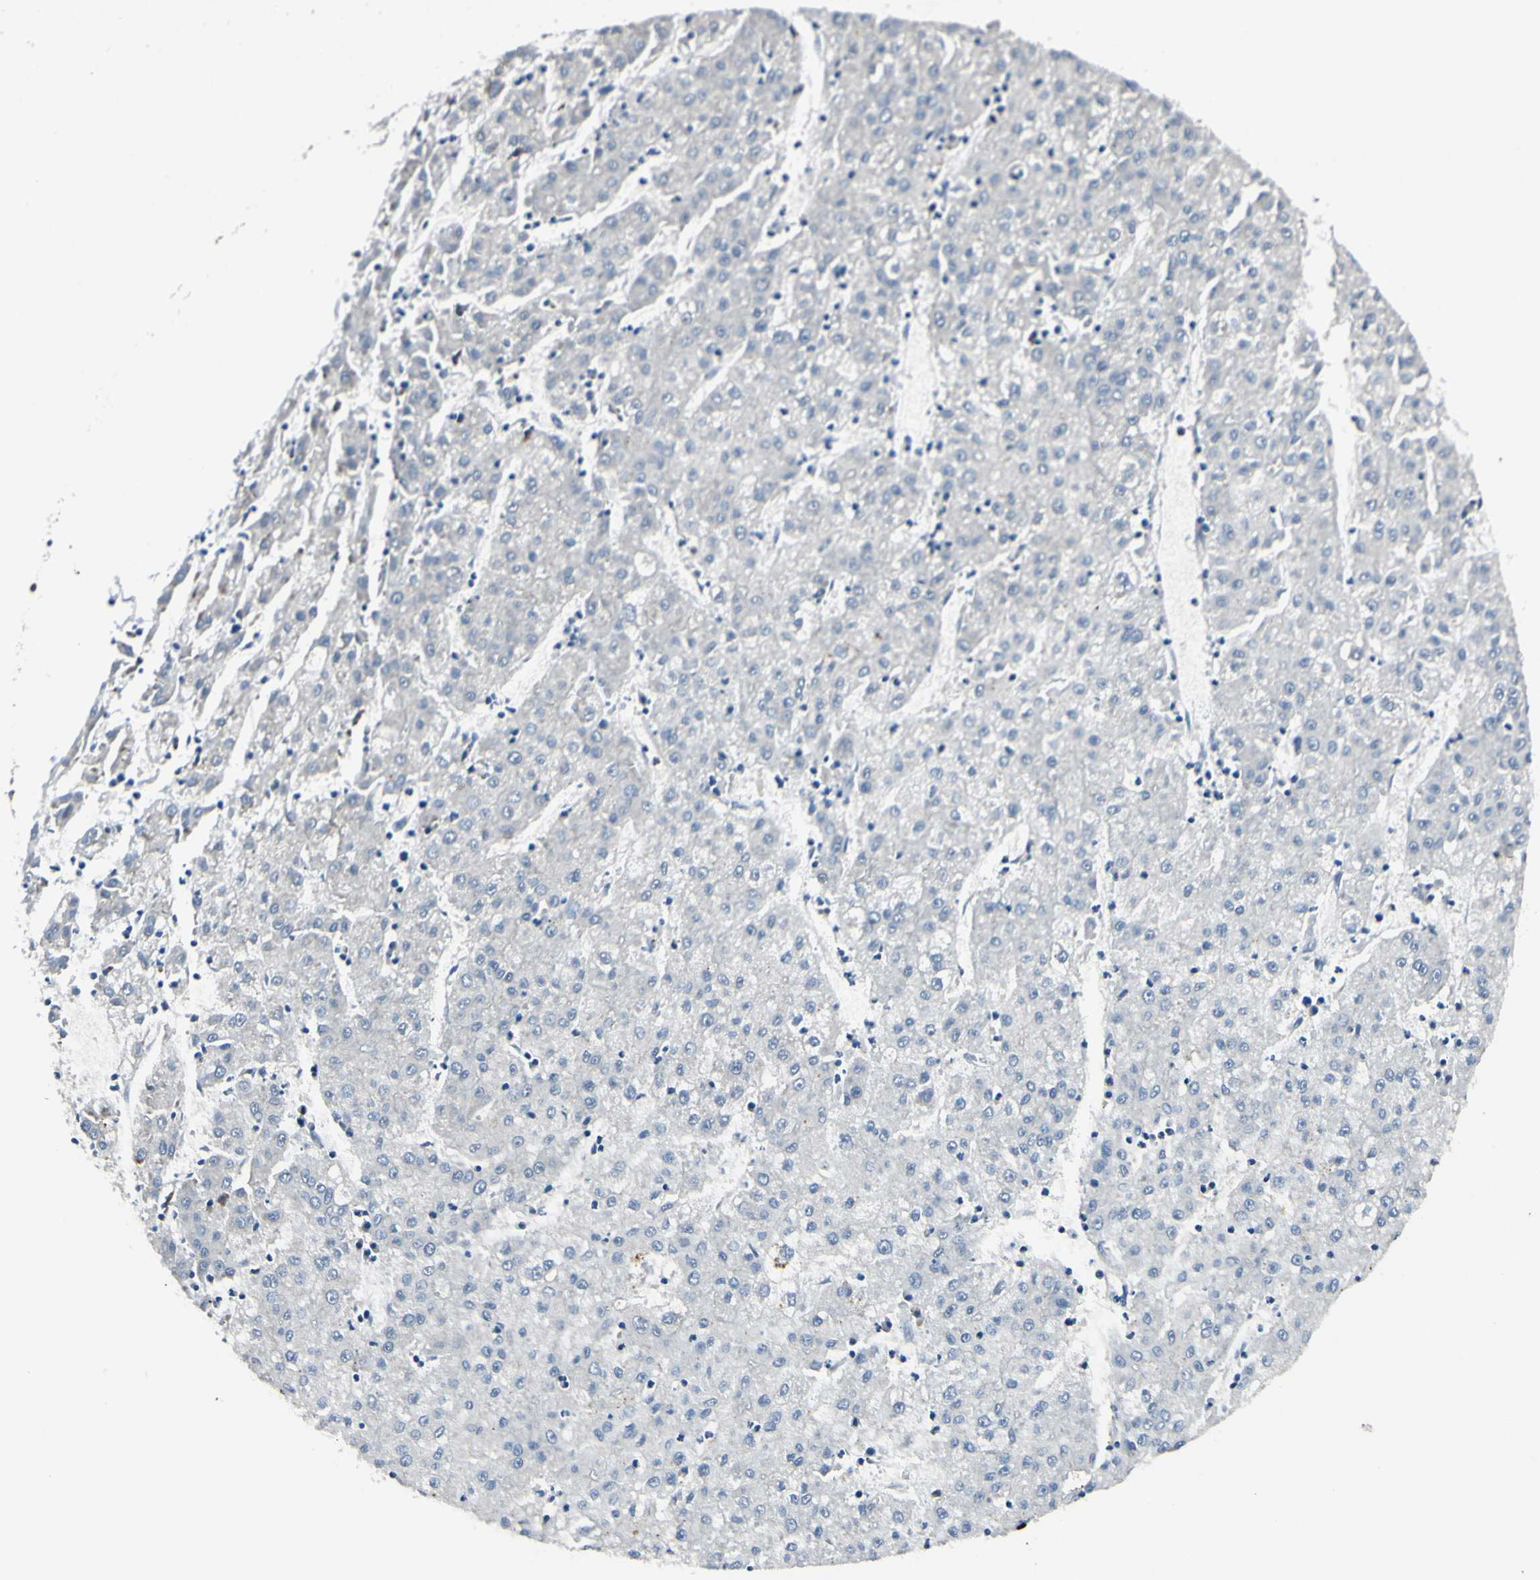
{"staining": {"intensity": "negative", "quantity": "none", "location": "none"}, "tissue": "liver cancer", "cell_type": "Tumor cells", "image_type": "cancer", "snomed": [{"axis": "morphology", "description": "Carcinoma, Hepatocellular, NOS"}, {"axis": "topography", "description": "Liver"}], "caption": "IHC photomicrograph of human liver hepatocellular carcinoma stained for a protein (brown), which demonstrates no staining in tumor cells.", "gene": "PSMD5", "patient": {"sex": "male", "age": 72}}